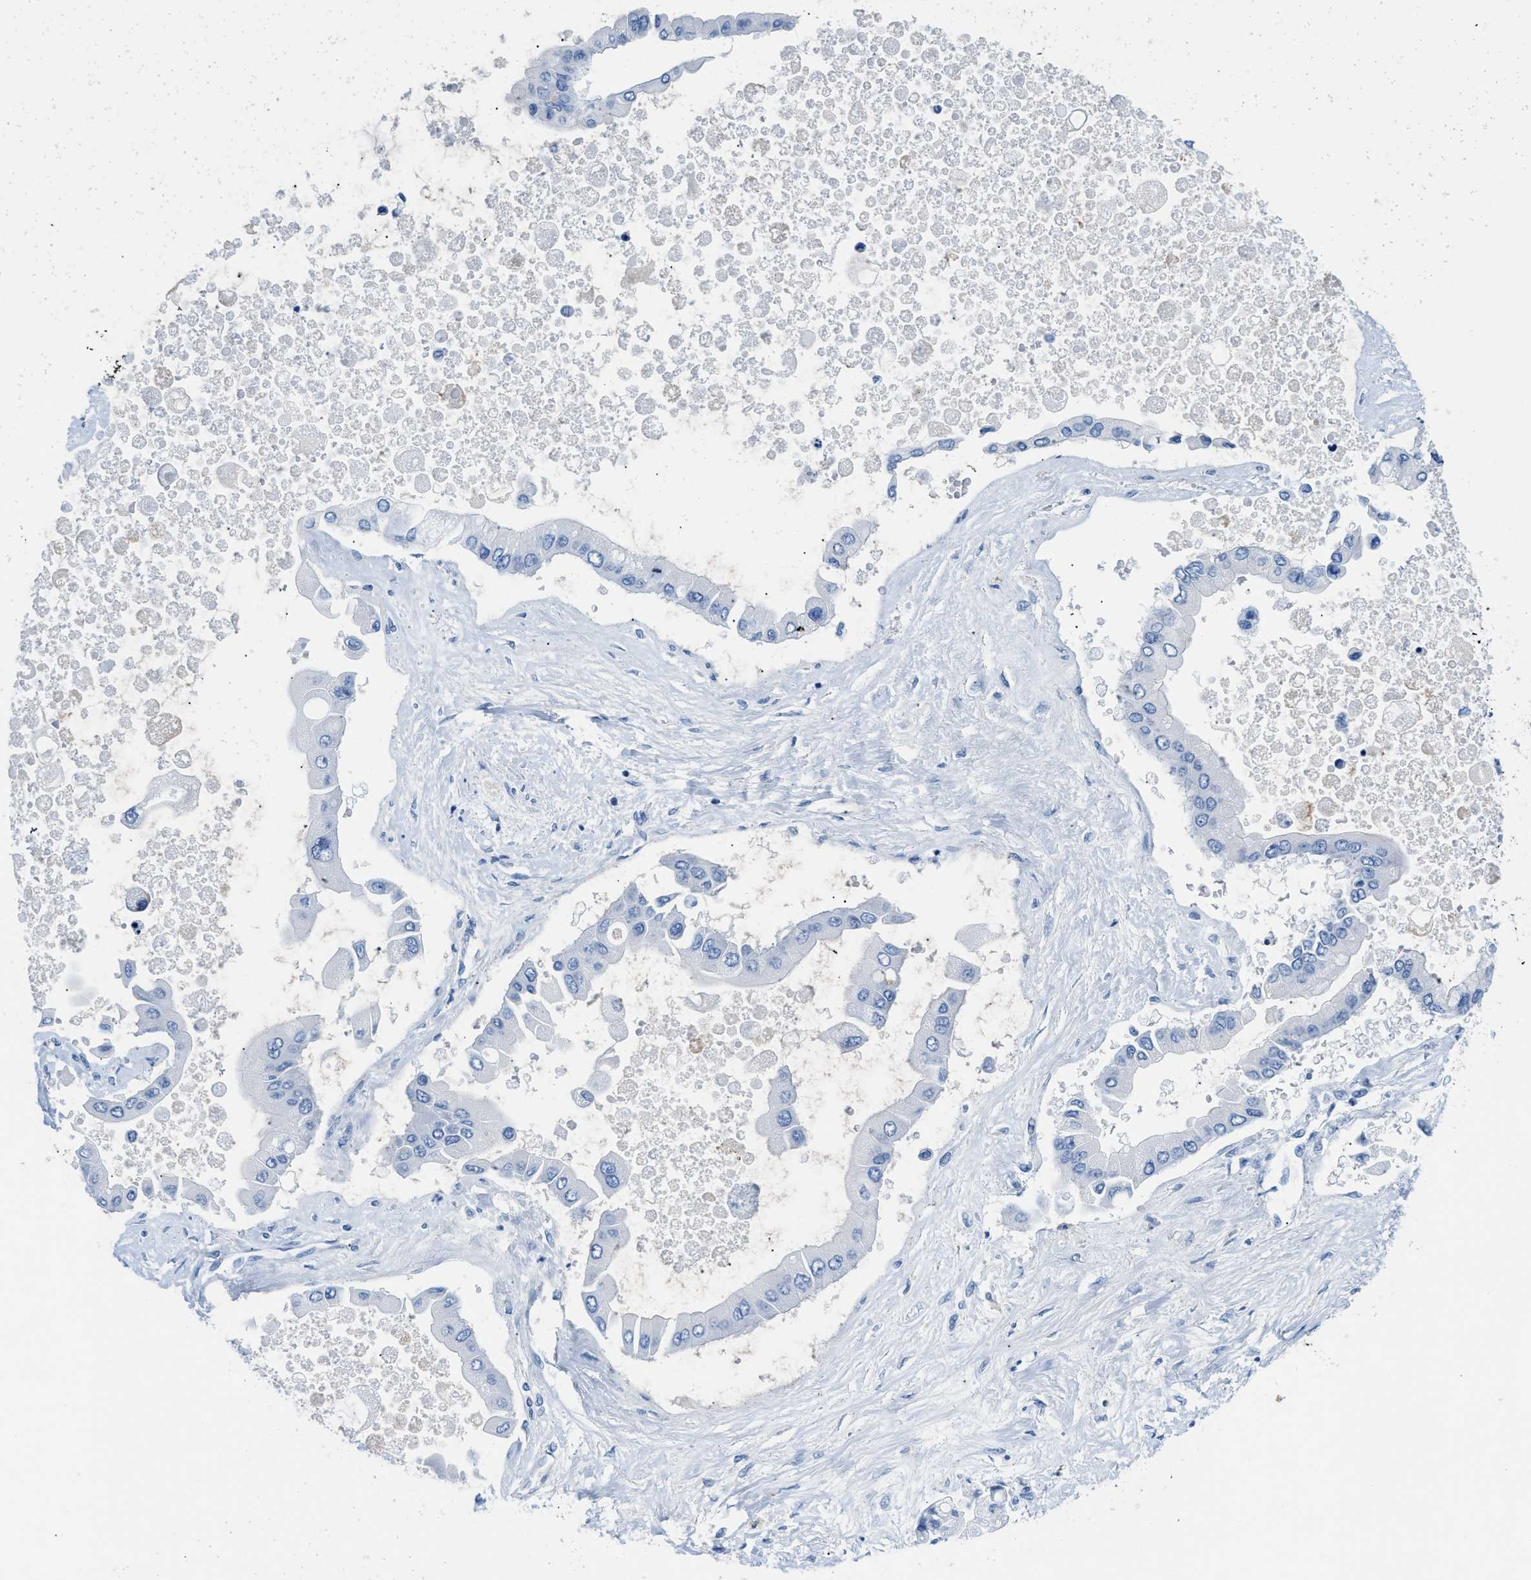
{"staining": {"intensity": "weak", "quantity": "<25%", "location": "cytoplasmic/membranous"}, "tissue": "liver cancer", "cell_type": "Tumor cells", "image_type": "cancer", "snomed": [{"axis": "morphology", "description": "Cholangiocarcinoma"}, {"axis": "topography", "description": "Liver"}], "caption": "The immunohistochemistry image has no significant positivity in tumor cells of cholangiocarcinoma (liver) tissue.", "gene": "FDCSP", "patient": {"sex": "male", "age": 50}}